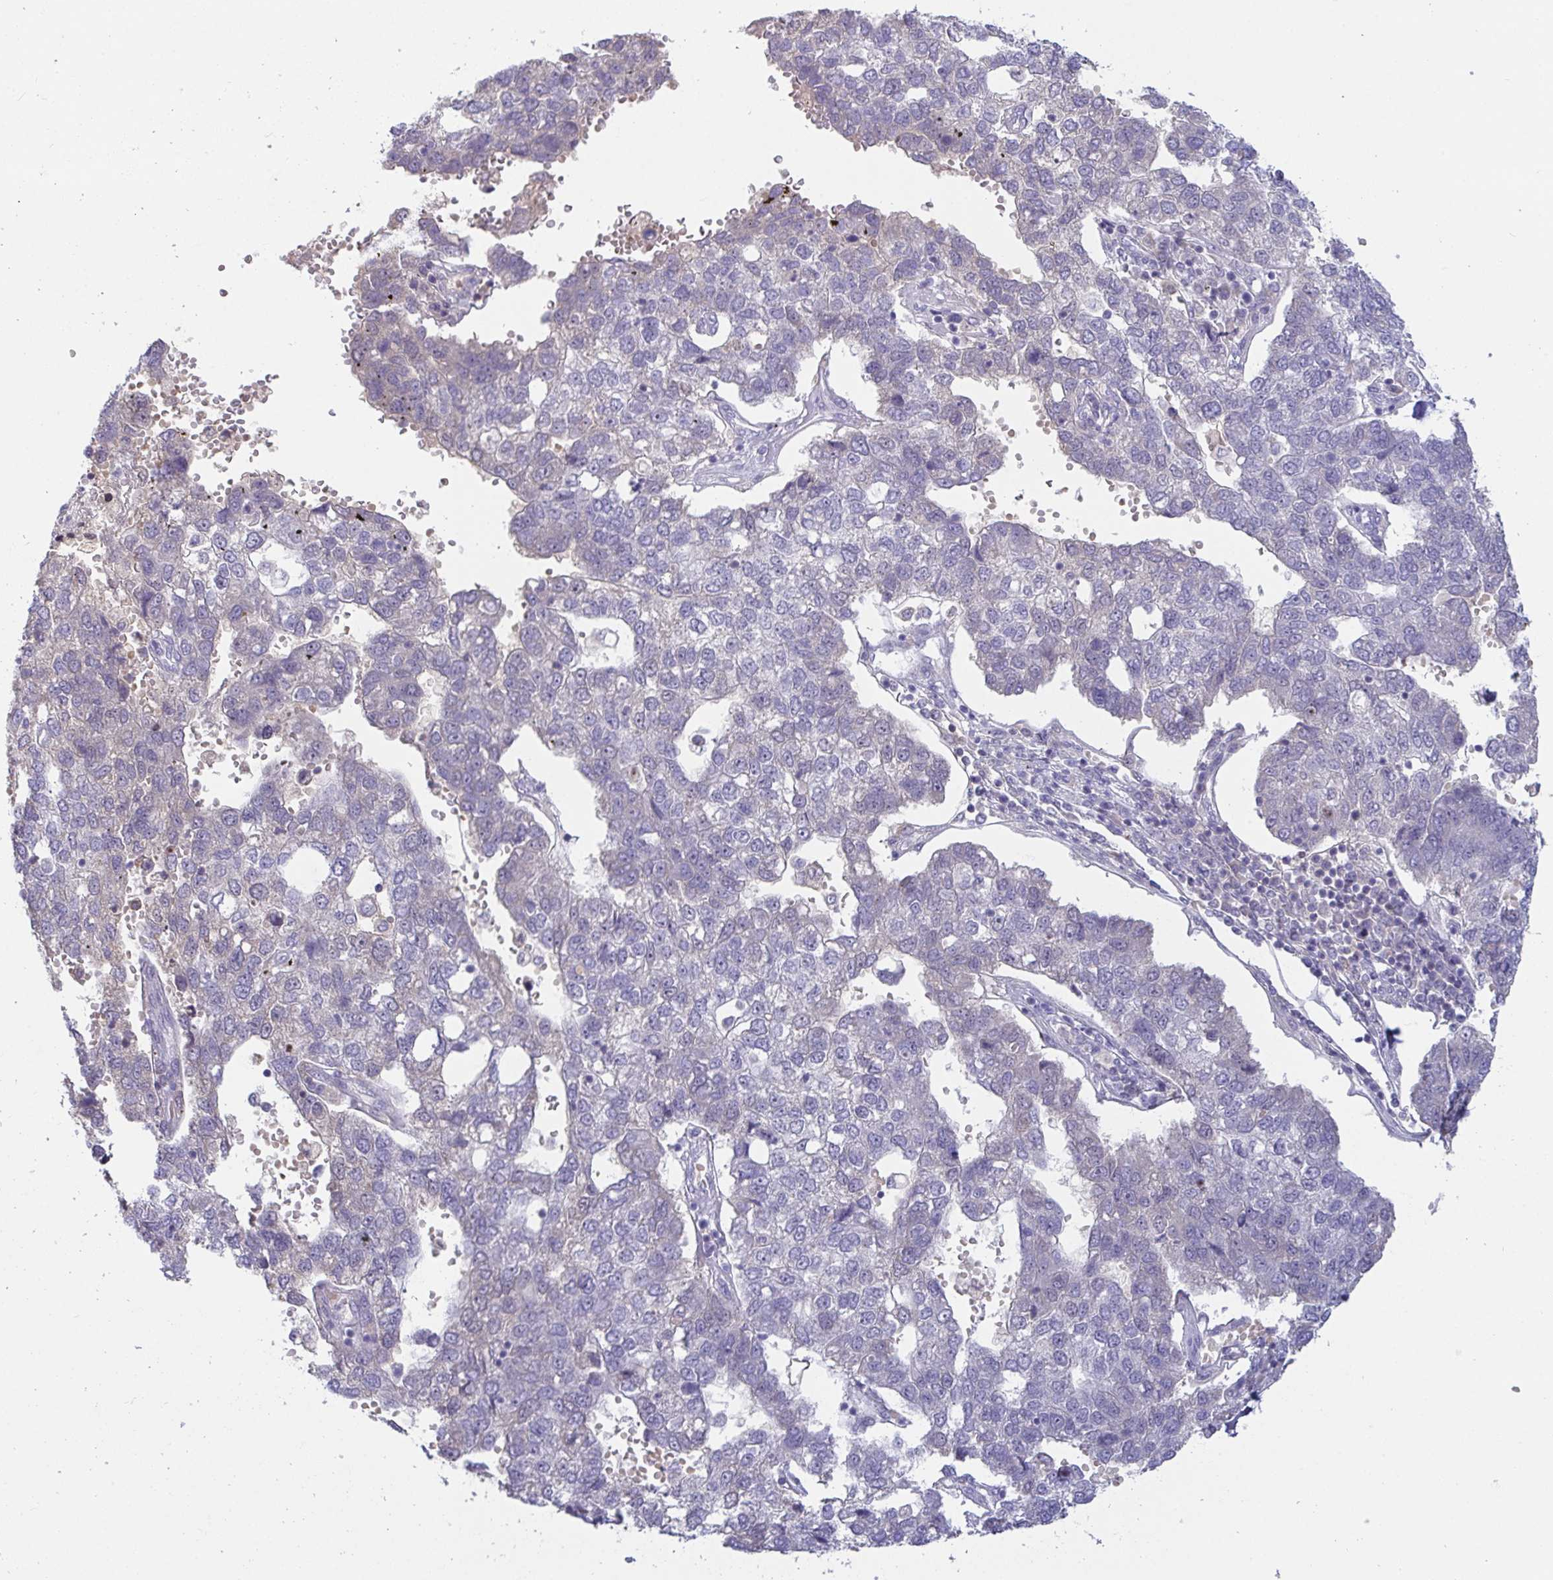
{"staining": {"intensity": "negative", "quantity": "none", "location": "none"}, "tissue": "pancreatic cancer", "cell_type": "Tumor cells", "image_type": "cancer", "snomed": [{"axis": "morphology", "description": "Adenocarcinoma, NOS"}, {"axis": "topography", "description": "Pancreas"}], "caption": "DAB (3,3'-diaminobenzidine) immunohistochemical staining of human pancreatic cancer reveals no significant positivity in tumor cells.", "gene": "MYC", "patient": {"sex": "female", "age": 61}}